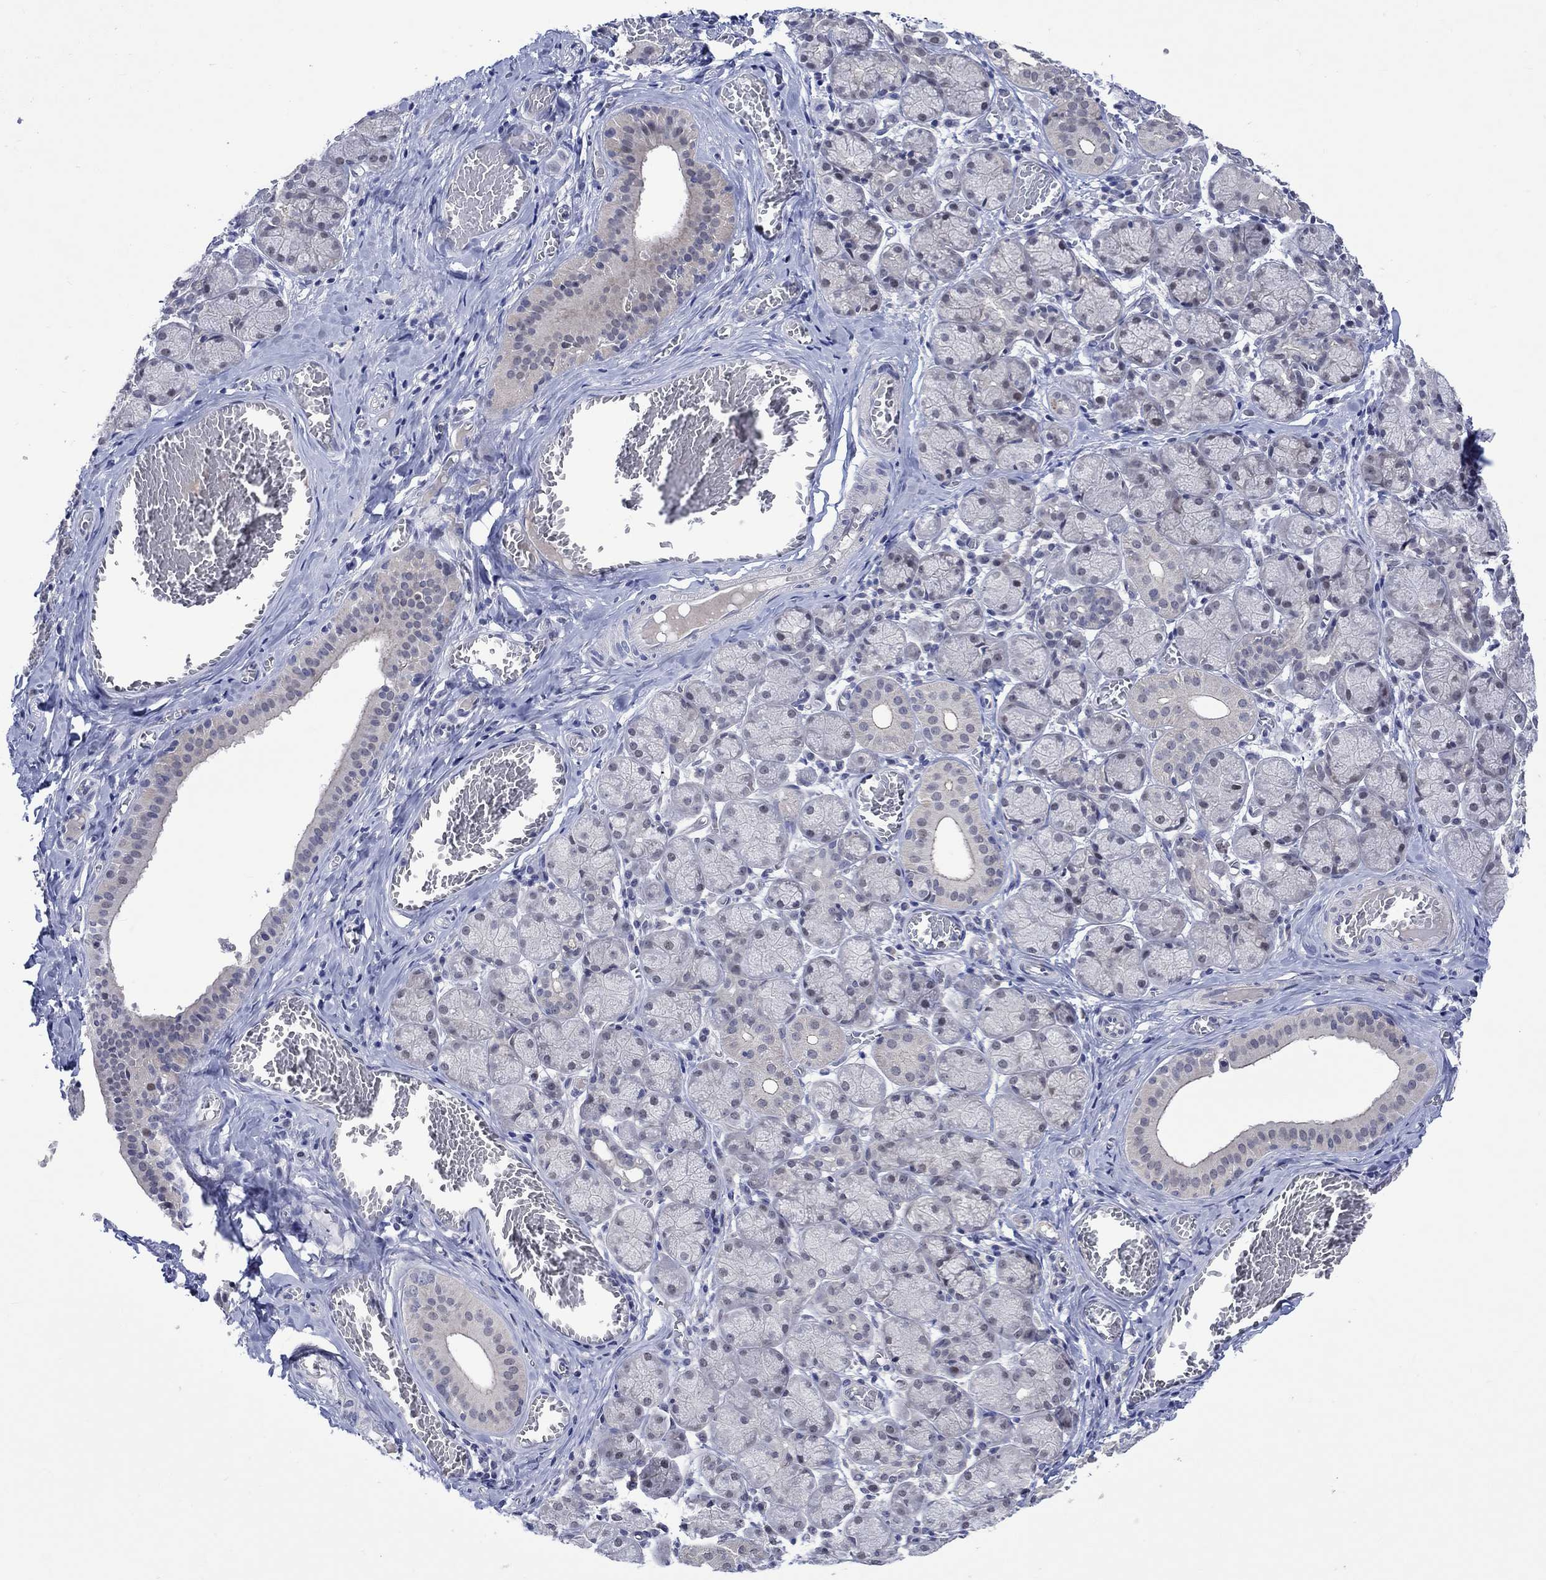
{"staining": {"intensity": "negative", "quantity": "none", "location": "none"}, "tissue": "salivary gland", "cell_type": "Glandular cells", "image_type": "normal", "snomed": [{"axis": "morphology", "description": "Normal tissue, NOS"}, {"axis": "topography", "description": "Salivary gland"}, {"axis": "topography", "description": "Peripheral nerve tissue"}], "caption": "An immunohistochemistry (IHC) image of benign salivary gland is shown. There is no staining in glandular cells of salivary gland. Brightfield microscopy of immunohistochemistry (IHC) stained with DAB (brown) and hematoxylin (blue), captured at high magnification.", "gene": "E2F8", "patient": {"sex": "female", "age": 24}}